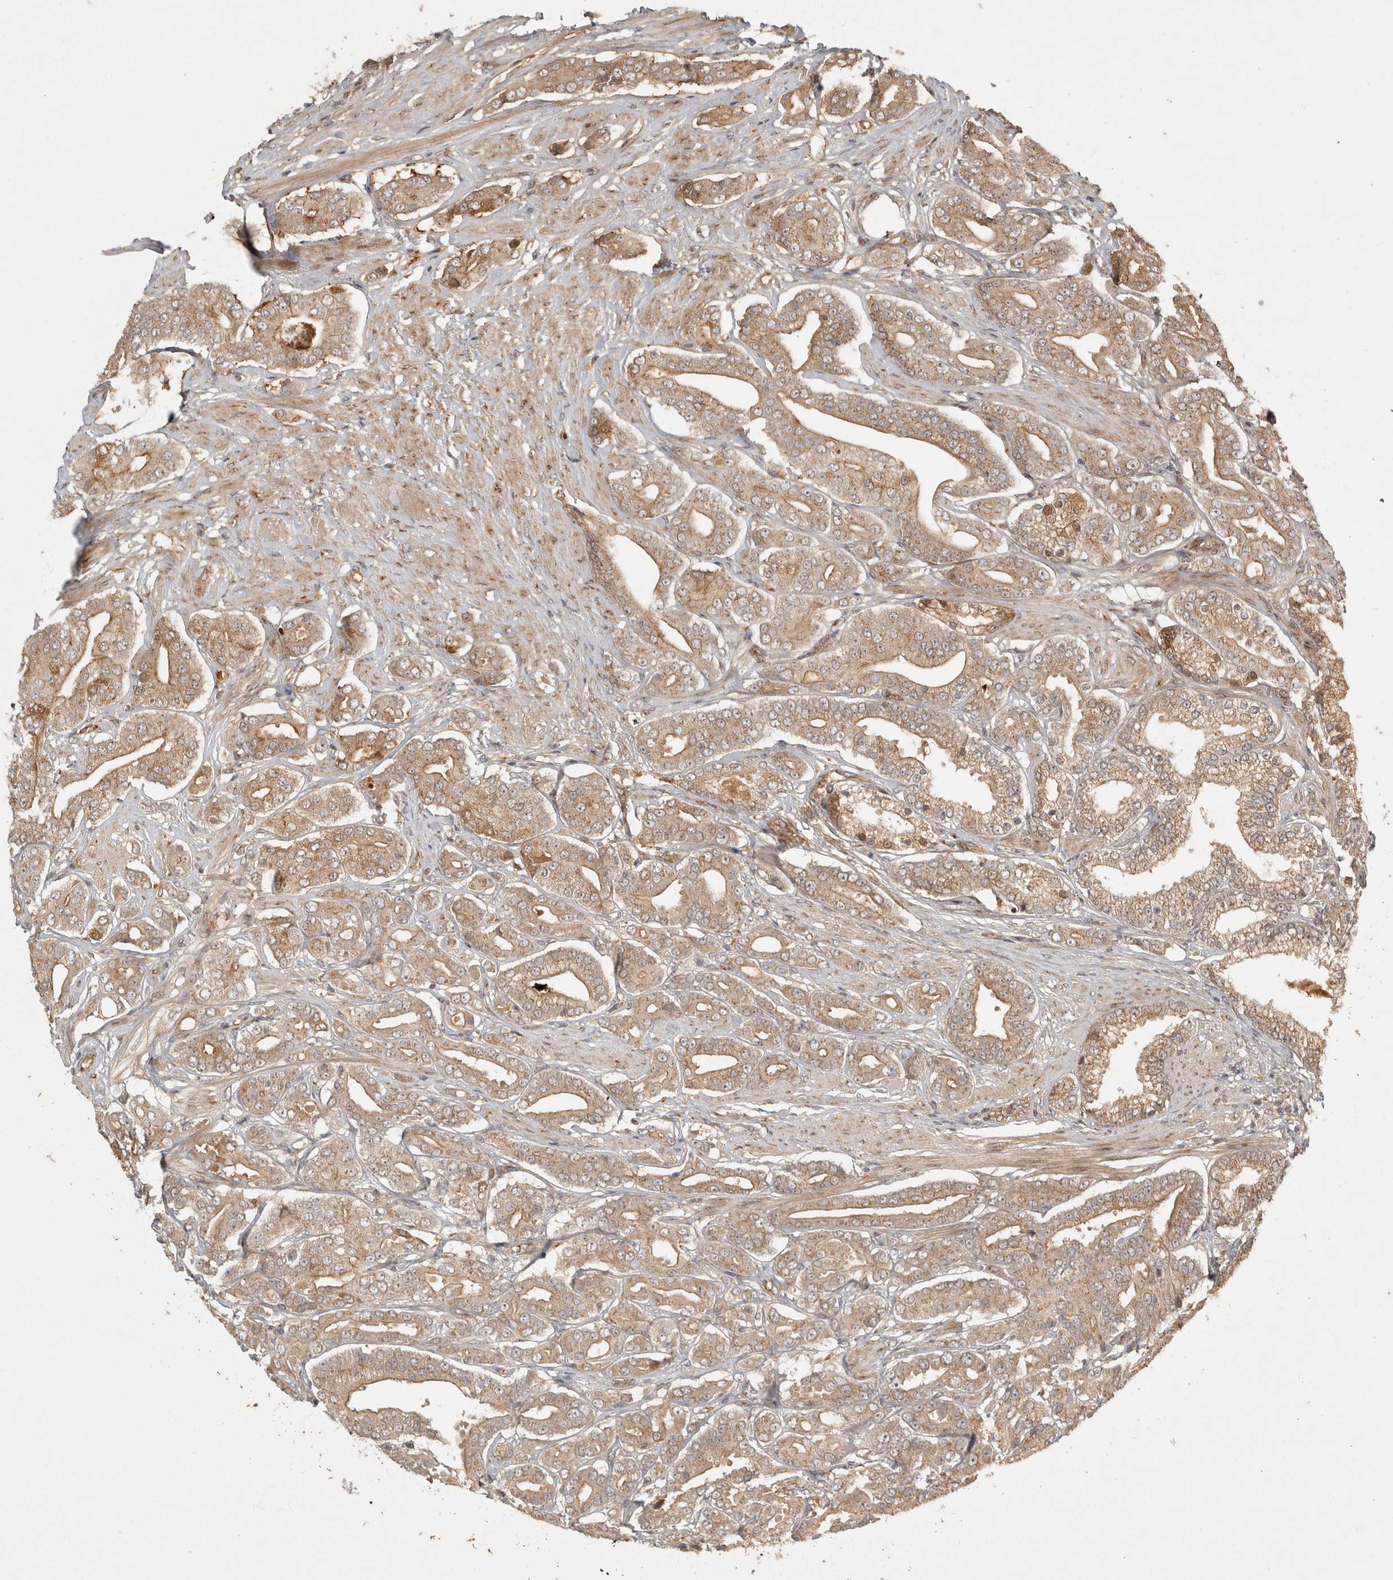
{"staining": {"intensity": "moderate", "quantity": ">75%", "location": "cytoplasmic/membranous"}, "tissue": "prostate cancer", "cell_type": "Tumor cells", "image_type": "cancer", "snomed": [{"axis": "morphology", "description": "Adenocarcinoma, High grade"}, {"axis": "topography", "description": "Prostate"}], "caption": "Approximately >75% of tumor cells in prostate high-grade adenocarcinoma reveal moderate cytoplasmic/membranous protein expression as visualized by brown immunohistochemical staining.", "gene": "CAMSAP2", "patient": {"sex": "male", "age": 71}}